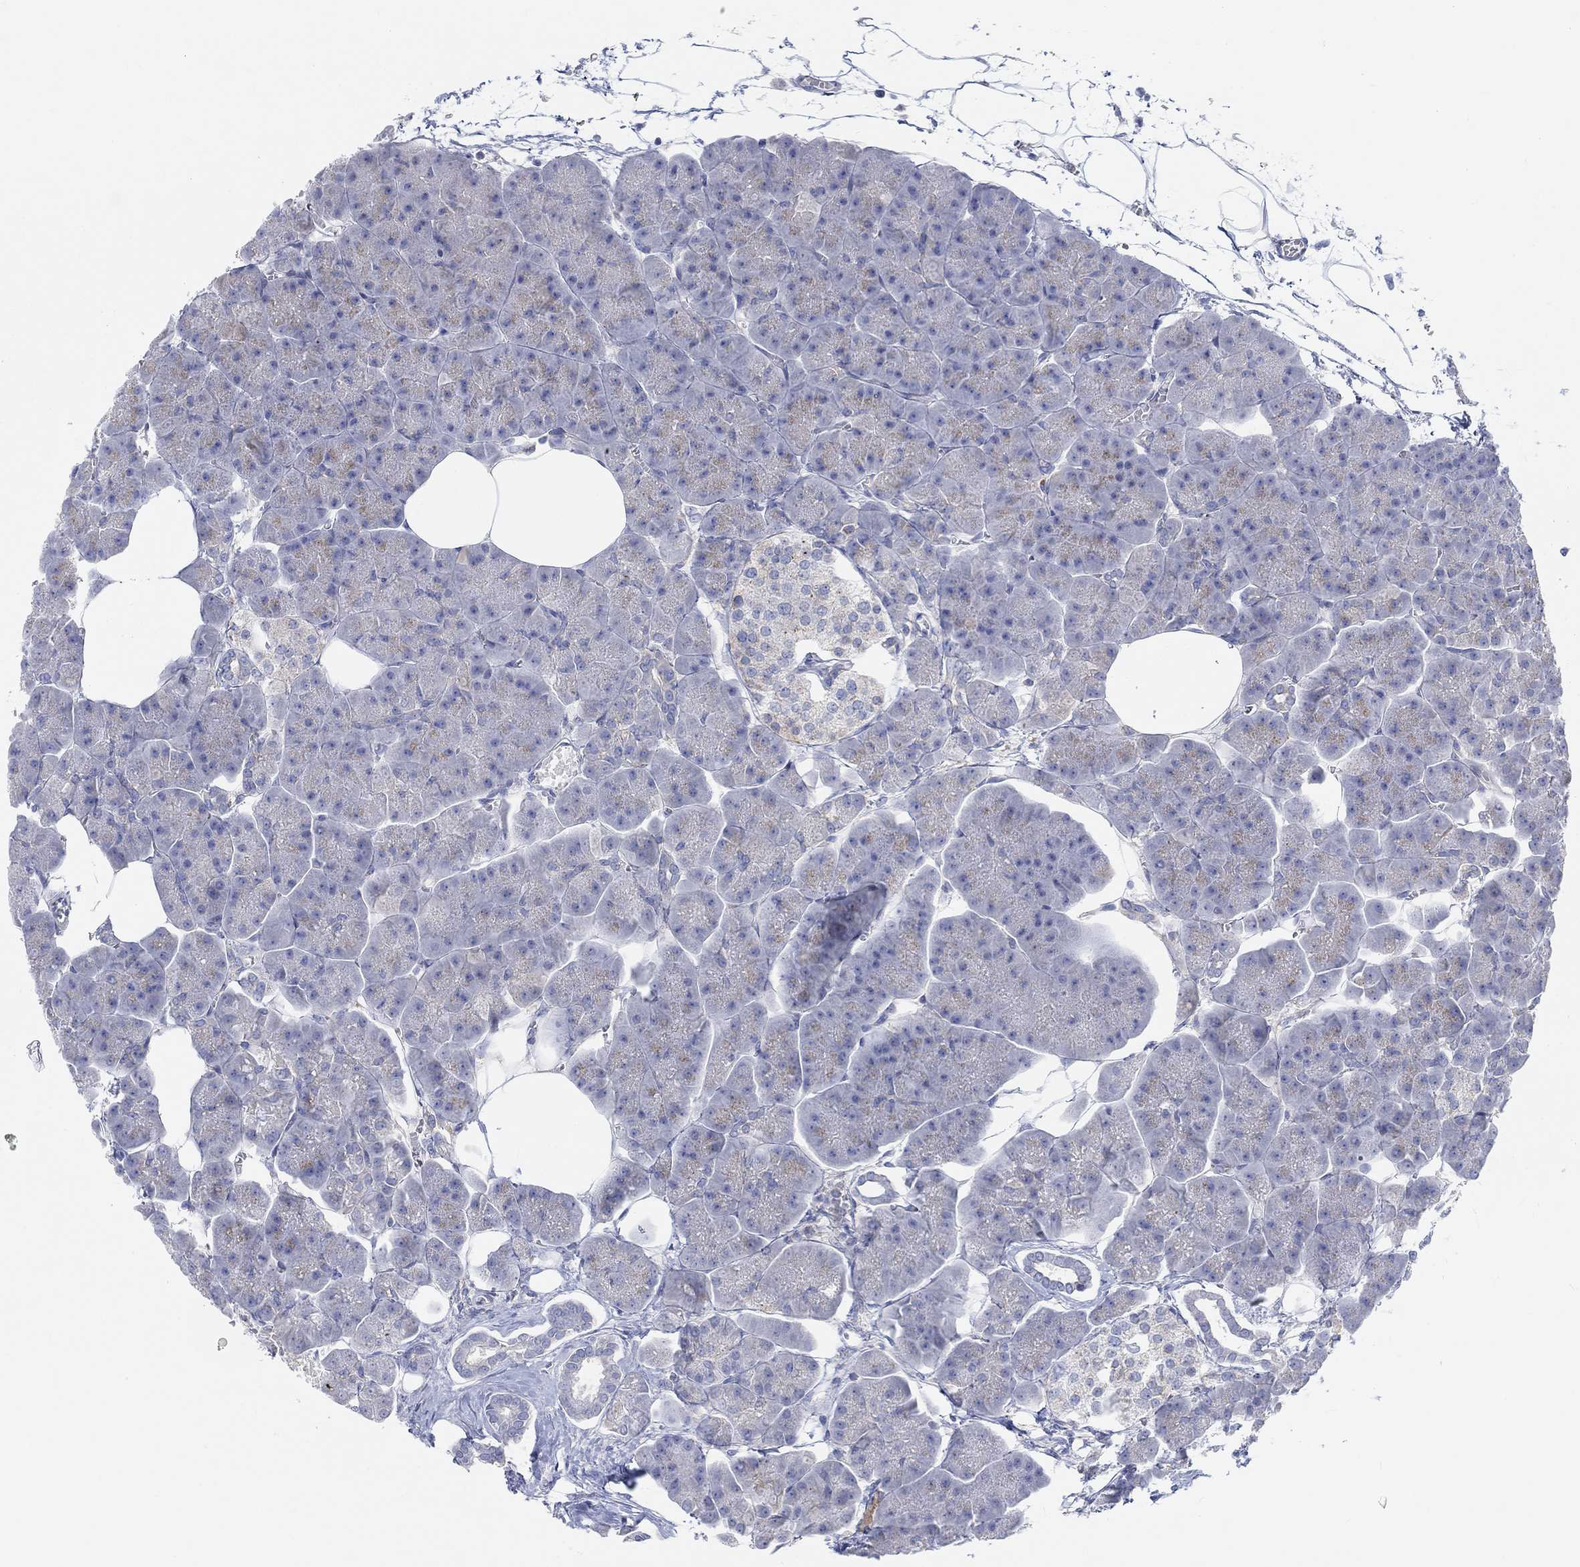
{"staining": {"intensity": "weak", "quantity": "<25%", "location": "cytoplasmic/membranous"}, "tissue": "pancreas", "cell_type": "Exocrine glandular cells", "image_type": "normal", "snomed": [{"axis": "morphology", "description": "Normal tissue, NOS"}, {"axis": "topography", "description": "Adipose tissue"}, {"axis": "topography", "description": "Pancreas"}, {"axis": "topography", "description": "Peripheral nerve tissue"}], "caption": "IHC of benign human pancreas exhibits no expression in exocrine glandular cells.", "gene": "NAV3", "patient": {"sex": "female", "age": 58}}